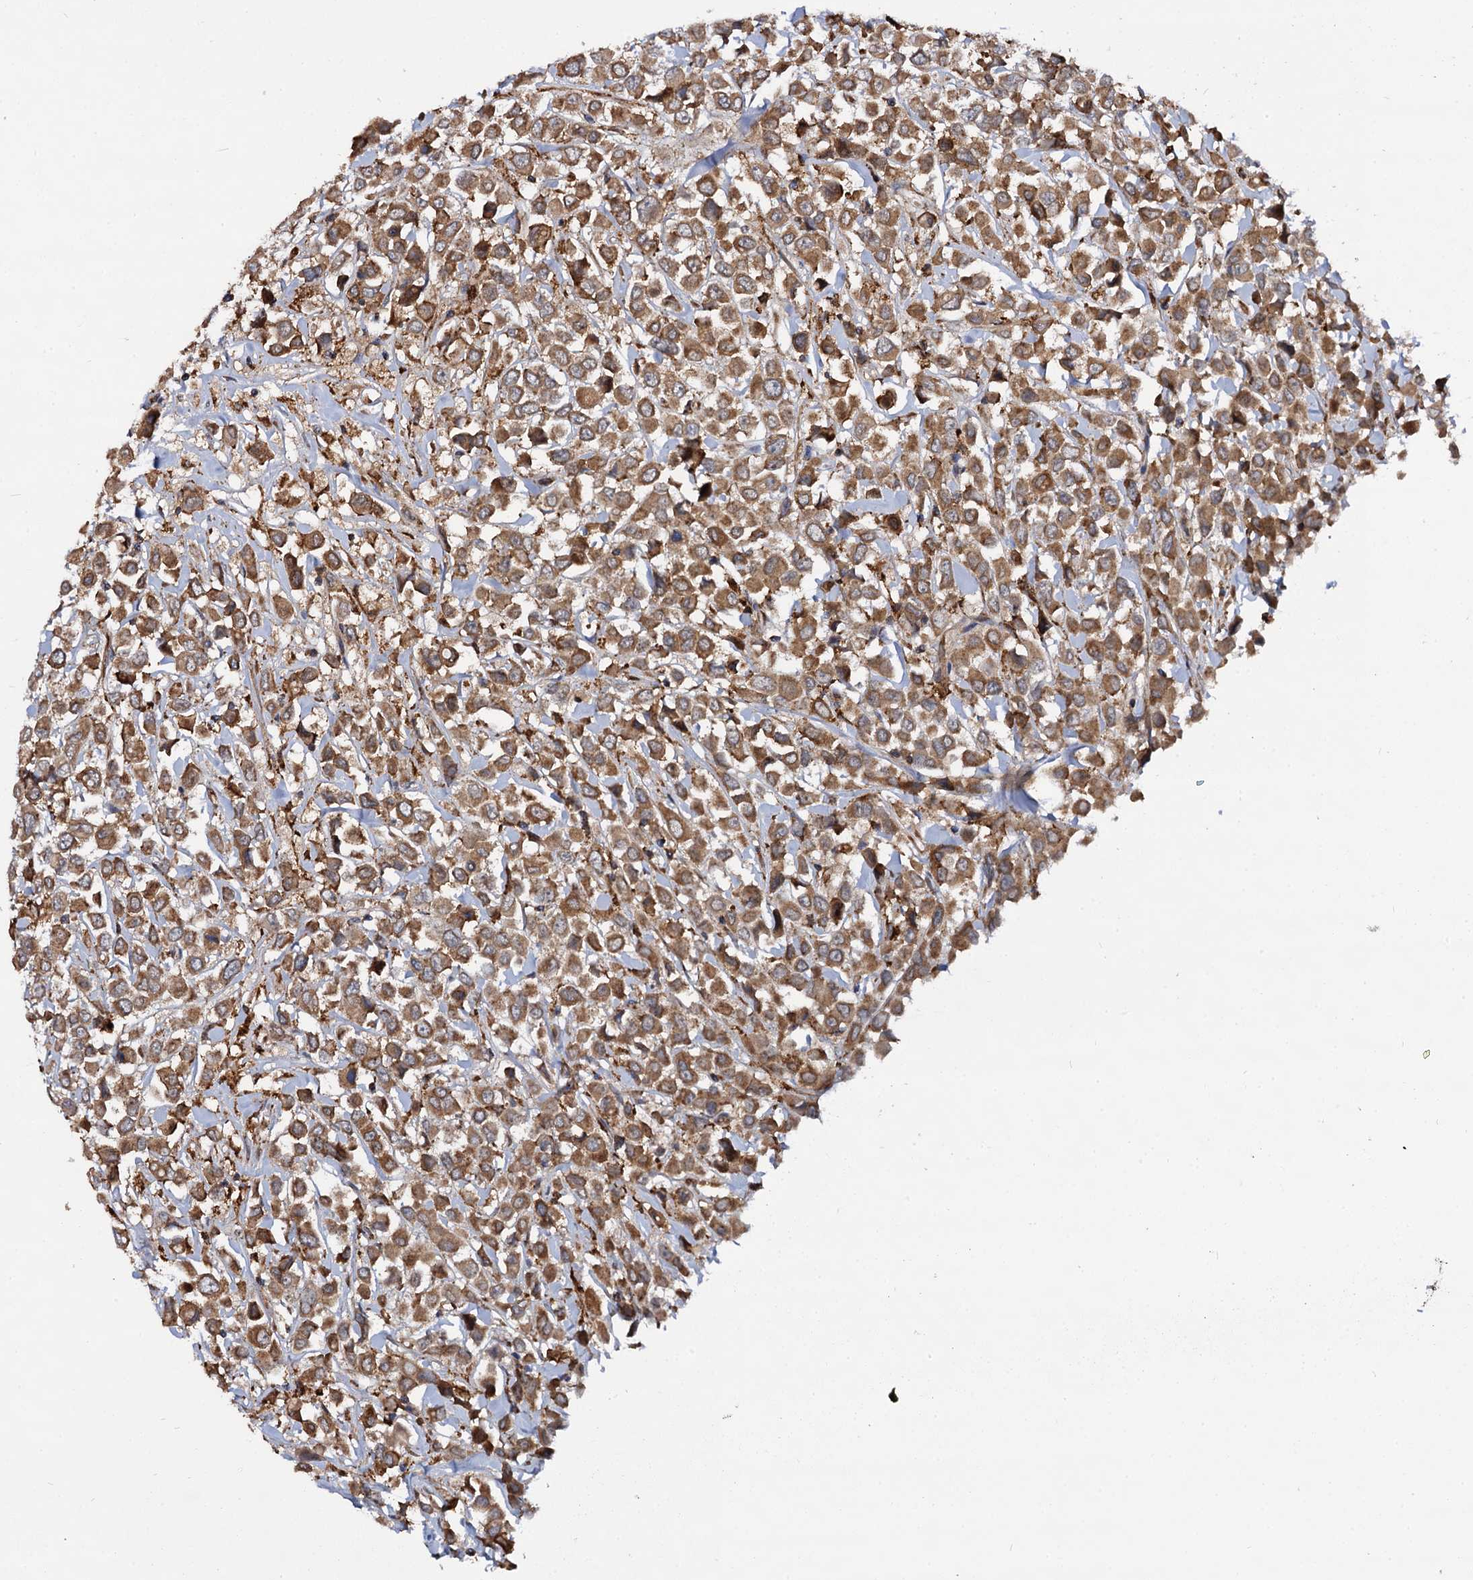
{"staining": {"intensity": "moderate", "quantity": ">75%", "location": "cytoplasmic/membranous"}, "tissue": "breast cancer", "cell_type": "Tumor cells", "image_type": "cancer", "snomed": [{"axis": "morphology", "description": "Duct carcinoma"}, {"axis": "topography", "description": "Breast"}], "caption": "The histopathology image reveals a brown stain indicating the presence of a protein in the cytoplasmic/membranous of tumor cells in breast cancer (invasive ductal carcinoma).", "gene": "UFM1", "patient": {"sex": "female", "age": 61}}